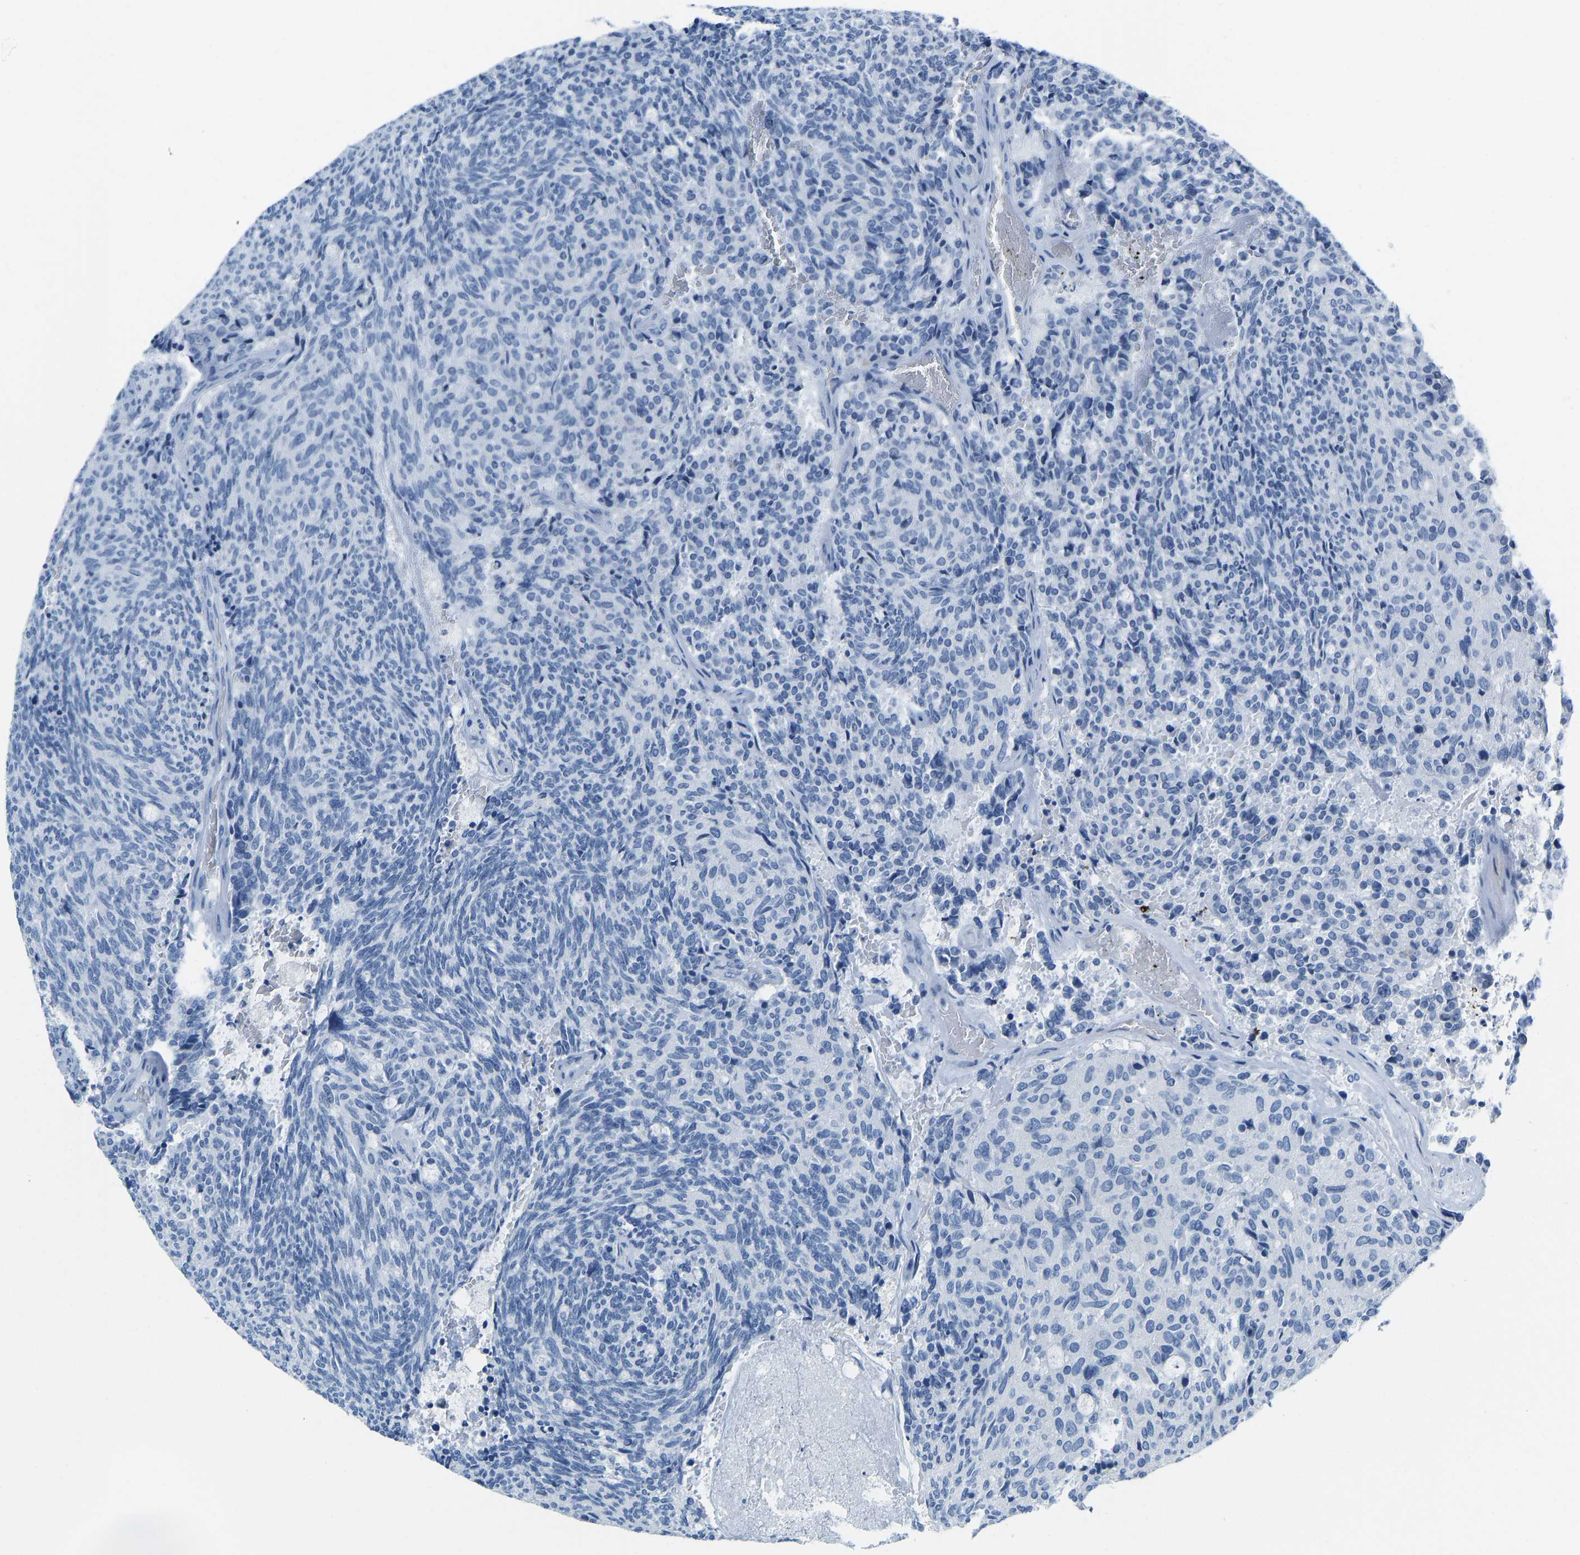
{"staining": {"intensity": "negative", "quantity": "none", "location": "none"}, "tissue": "carcinoid", "cell_type": "Tumor cells", "image_type": "cancer", "snomed": [{"axis": "morphology", "description": "Carcinoid, malignant, NOS"}, {"axis": "topography", "description": "Pancreas"}], "caption": "A high-resolution photomicrograph shows IHC staining of malignant carcinoid, which reveals no significant expression in tumor cells.", "gene": "SERPINB3", "patient": {"sex": "female", "age": 54}}